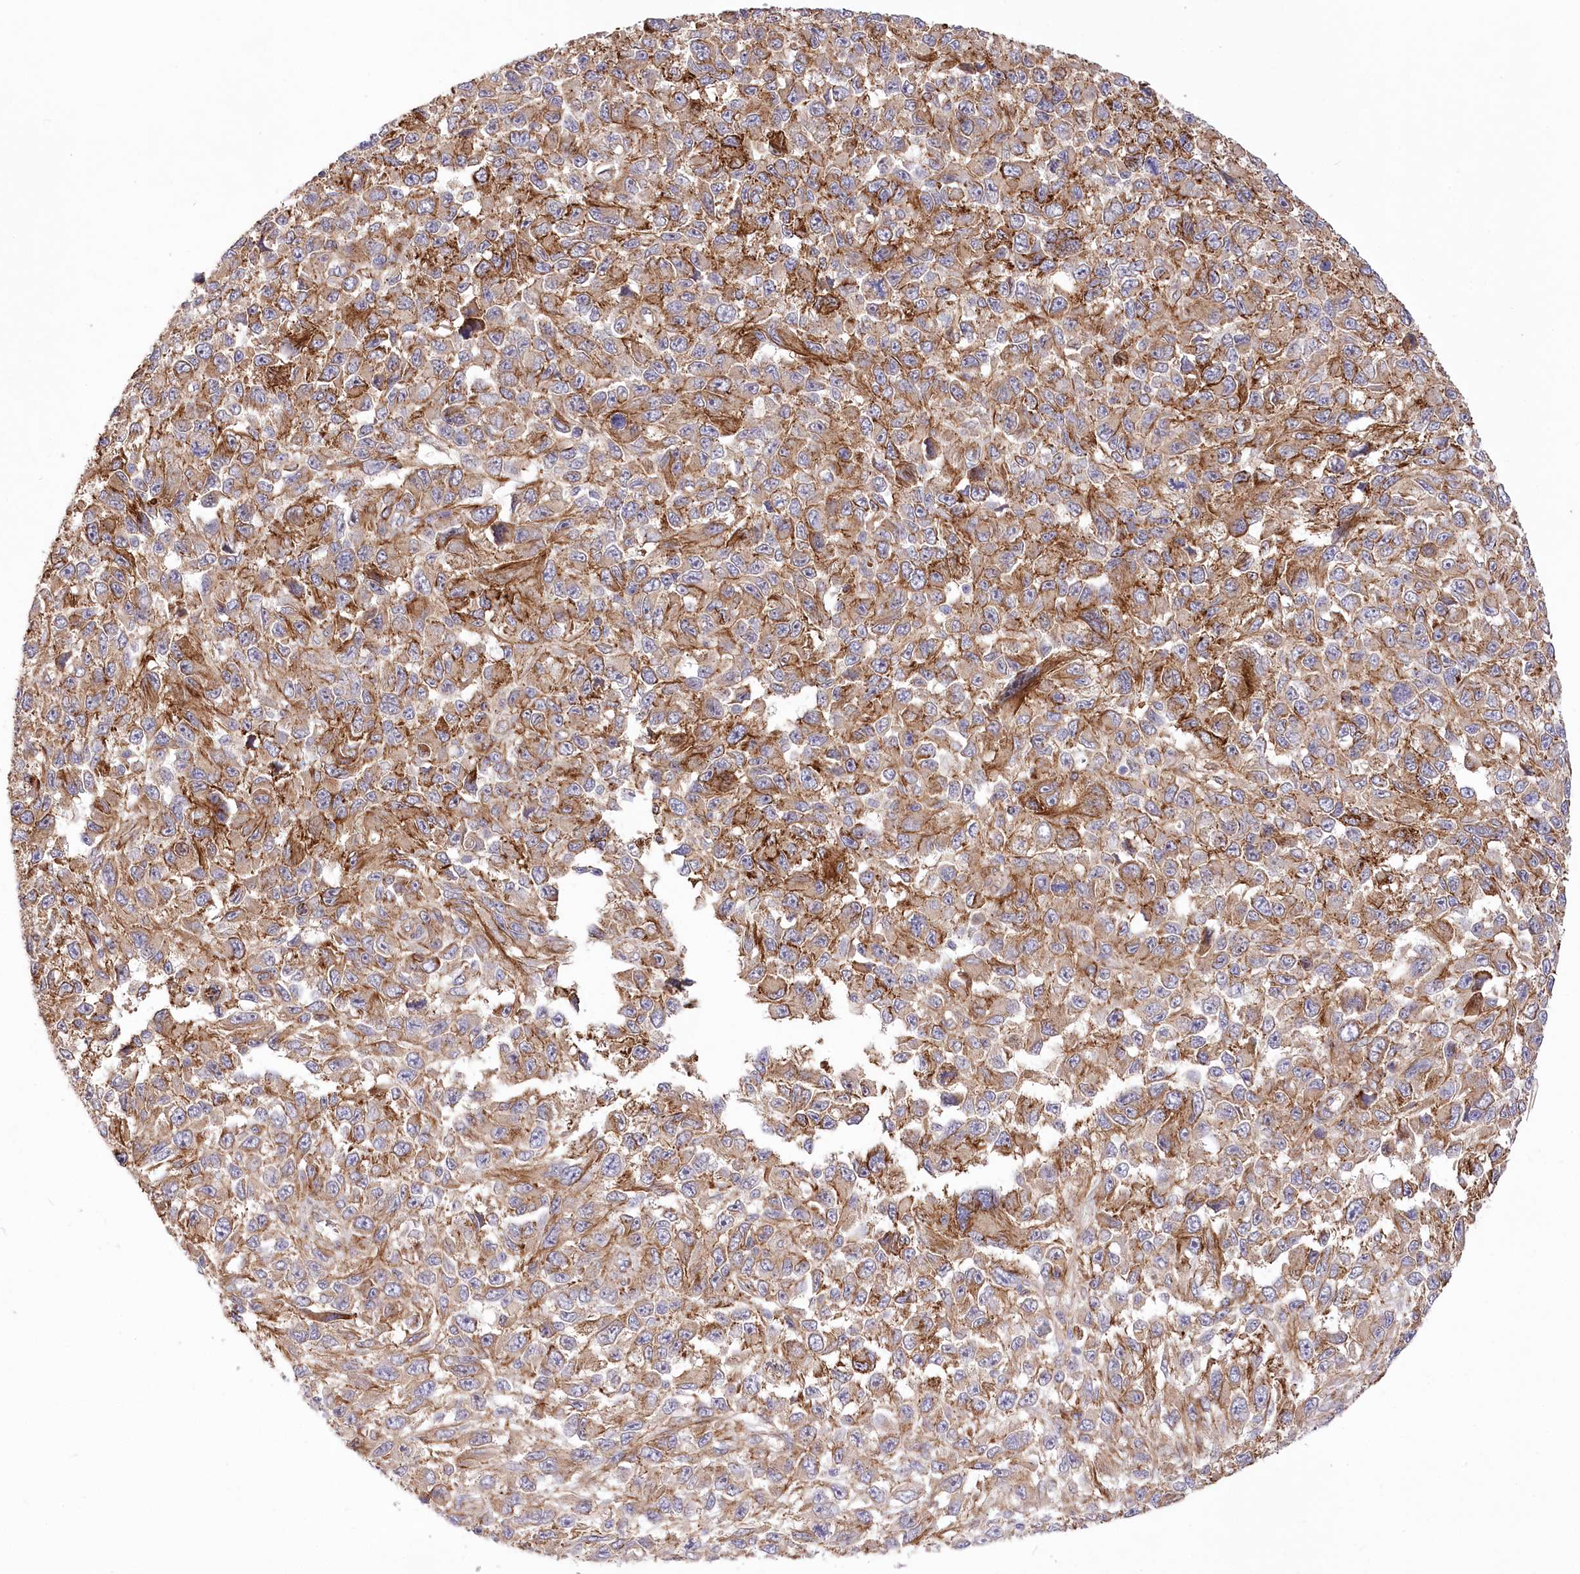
{"staining": {"intensity": "moderate", "quantity": ">75%", "location": "cytoplasmic/membranous"}, "tissue": "melanoma", "cell_type": "Tumor cells", "image_type": "cancer", "snomed": [{"axis": "morphology", "description": "Malignant melanoma, NOS"}, {"axis": "topography", "description": "Skin"}], "caption": "Immunohistochemistry histopathology image of neoplastic tissue: melanoma stained using immunohistochemistry (IHC) exhibits medium levels of moderate protein expression localized specifically in the cytoplasmic/membranous of tumor cells, appearing as a cytoplasmic/membranous brown color.", "gene": "TRUB1", "patient": {"sex": "female", "age": 96}}